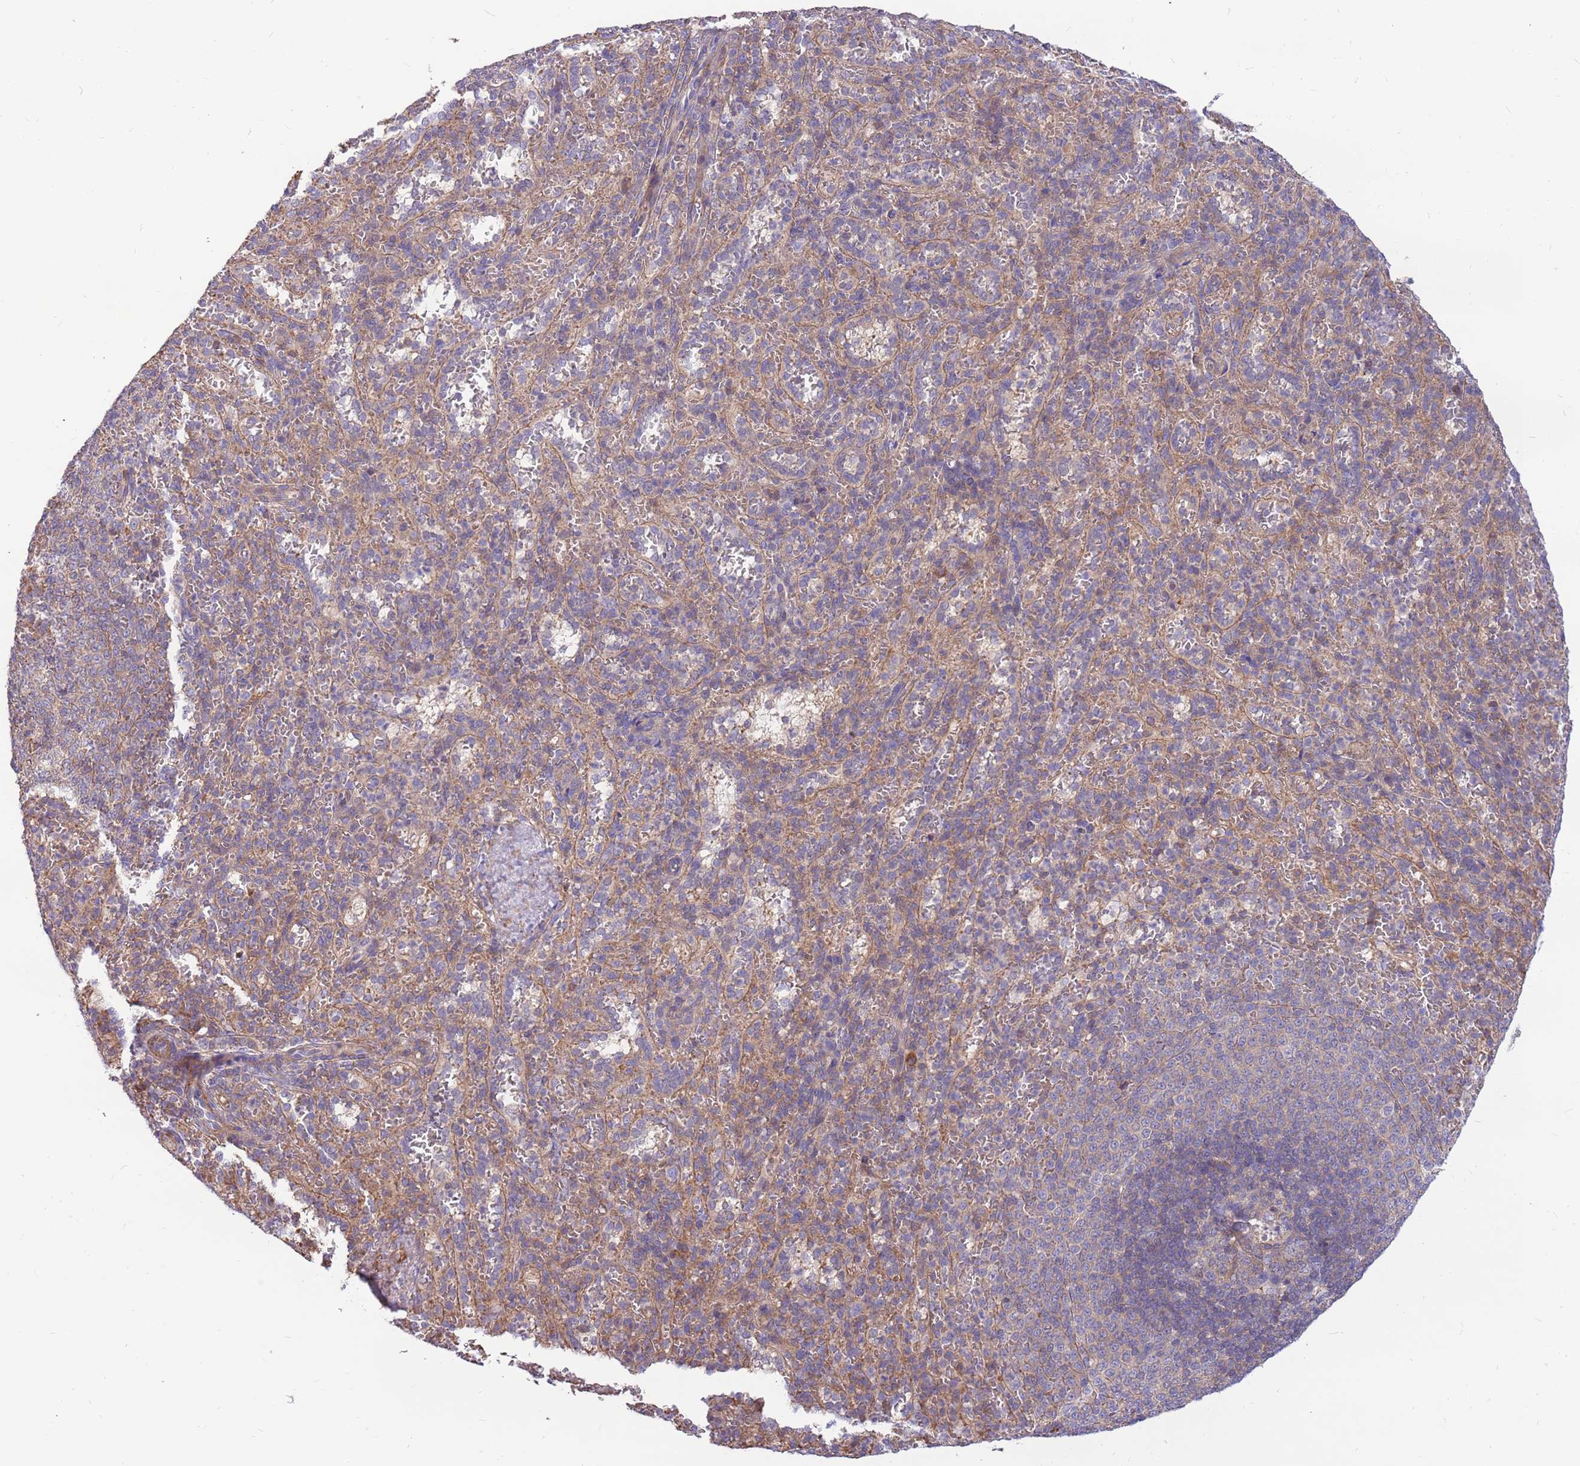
{"staining": {"intensity": "negative", "quantity": "none", "location": "none"}, "tissue": "spleen", "cell_type": "Cells in red pulp", "image_type": "normal", "snomed": [{"axis": "morphology", "description": "Normal tissue, NOS"}, {"axis": "topography", "description": "Spleen"}], "caption": "This is an immunohistochemistry (IHC) histopathology image of unremarkable spleen. There is no staining in cells in red pulp.", "gene": "MVD", "patient": {"sex": "female", "age": 21}}